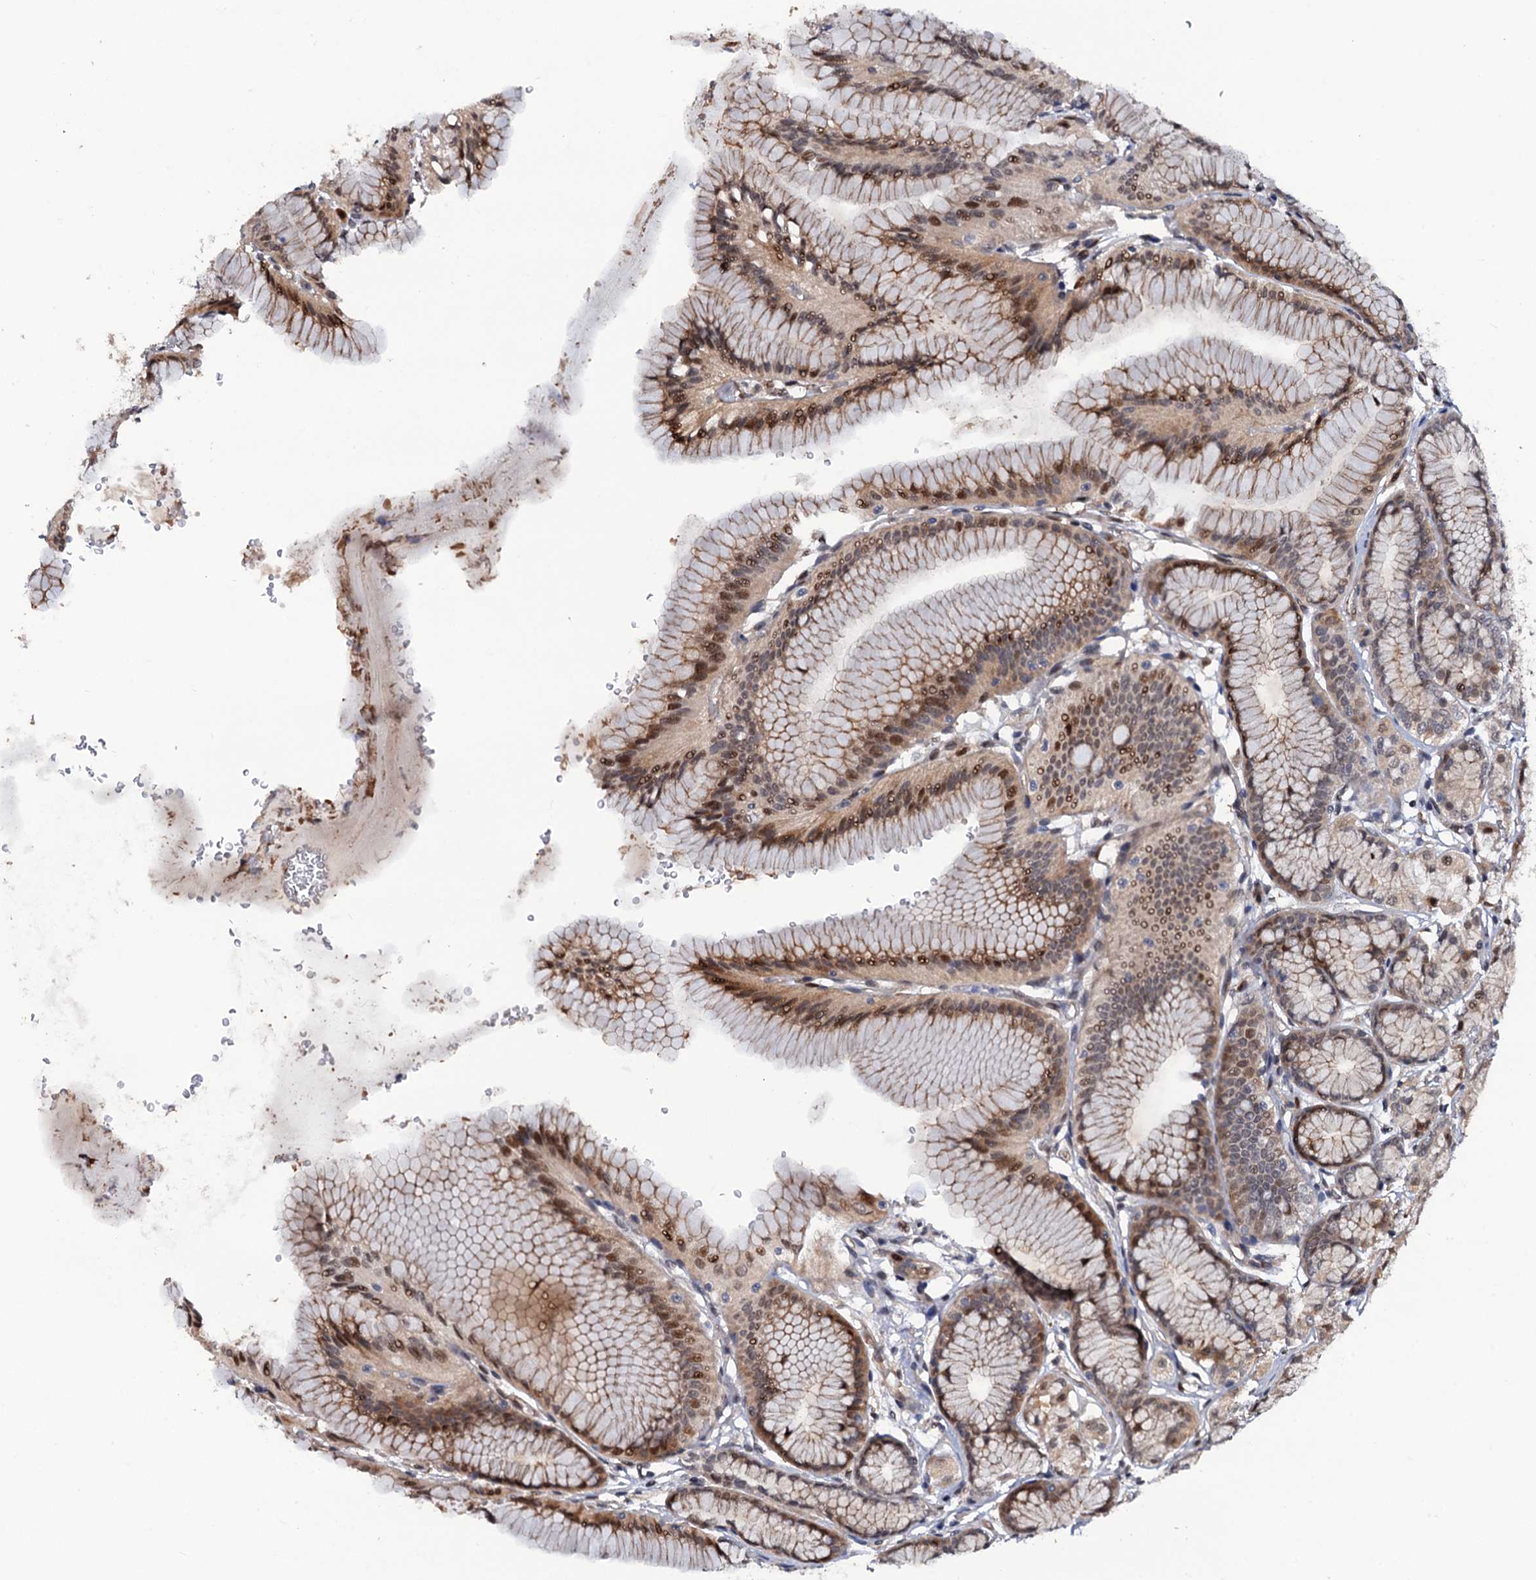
{"staining": {"intensity": "strong", "quantity": "25%-75%", "location": "cytoplasmic/membranous,nuclear"}, "tissue": "stomach", "cell_type": "Glandular cells", "image_type": "normal", "snomed": [{"axis": "morphology", "description": "Normal tissue, NOS"}, {"axis": "morphology", "description": "Adenocarcinoma, NOS"}, {"axis": "morphology", "description": "Adenocarcinoma, High grade"}, {"axis": "topography", "description": "Stomach, upper"}, {"axis": "topography", "description": "Stomach"}], "caption": "Stomach stained with immunohistochemistry (IHC) displays strong cytoplasmic/membranous,nuclear staining in about 25%-75% of glandular cells.", "gene": "CDC23", "patient": {"sex": "female", "age": 65}}